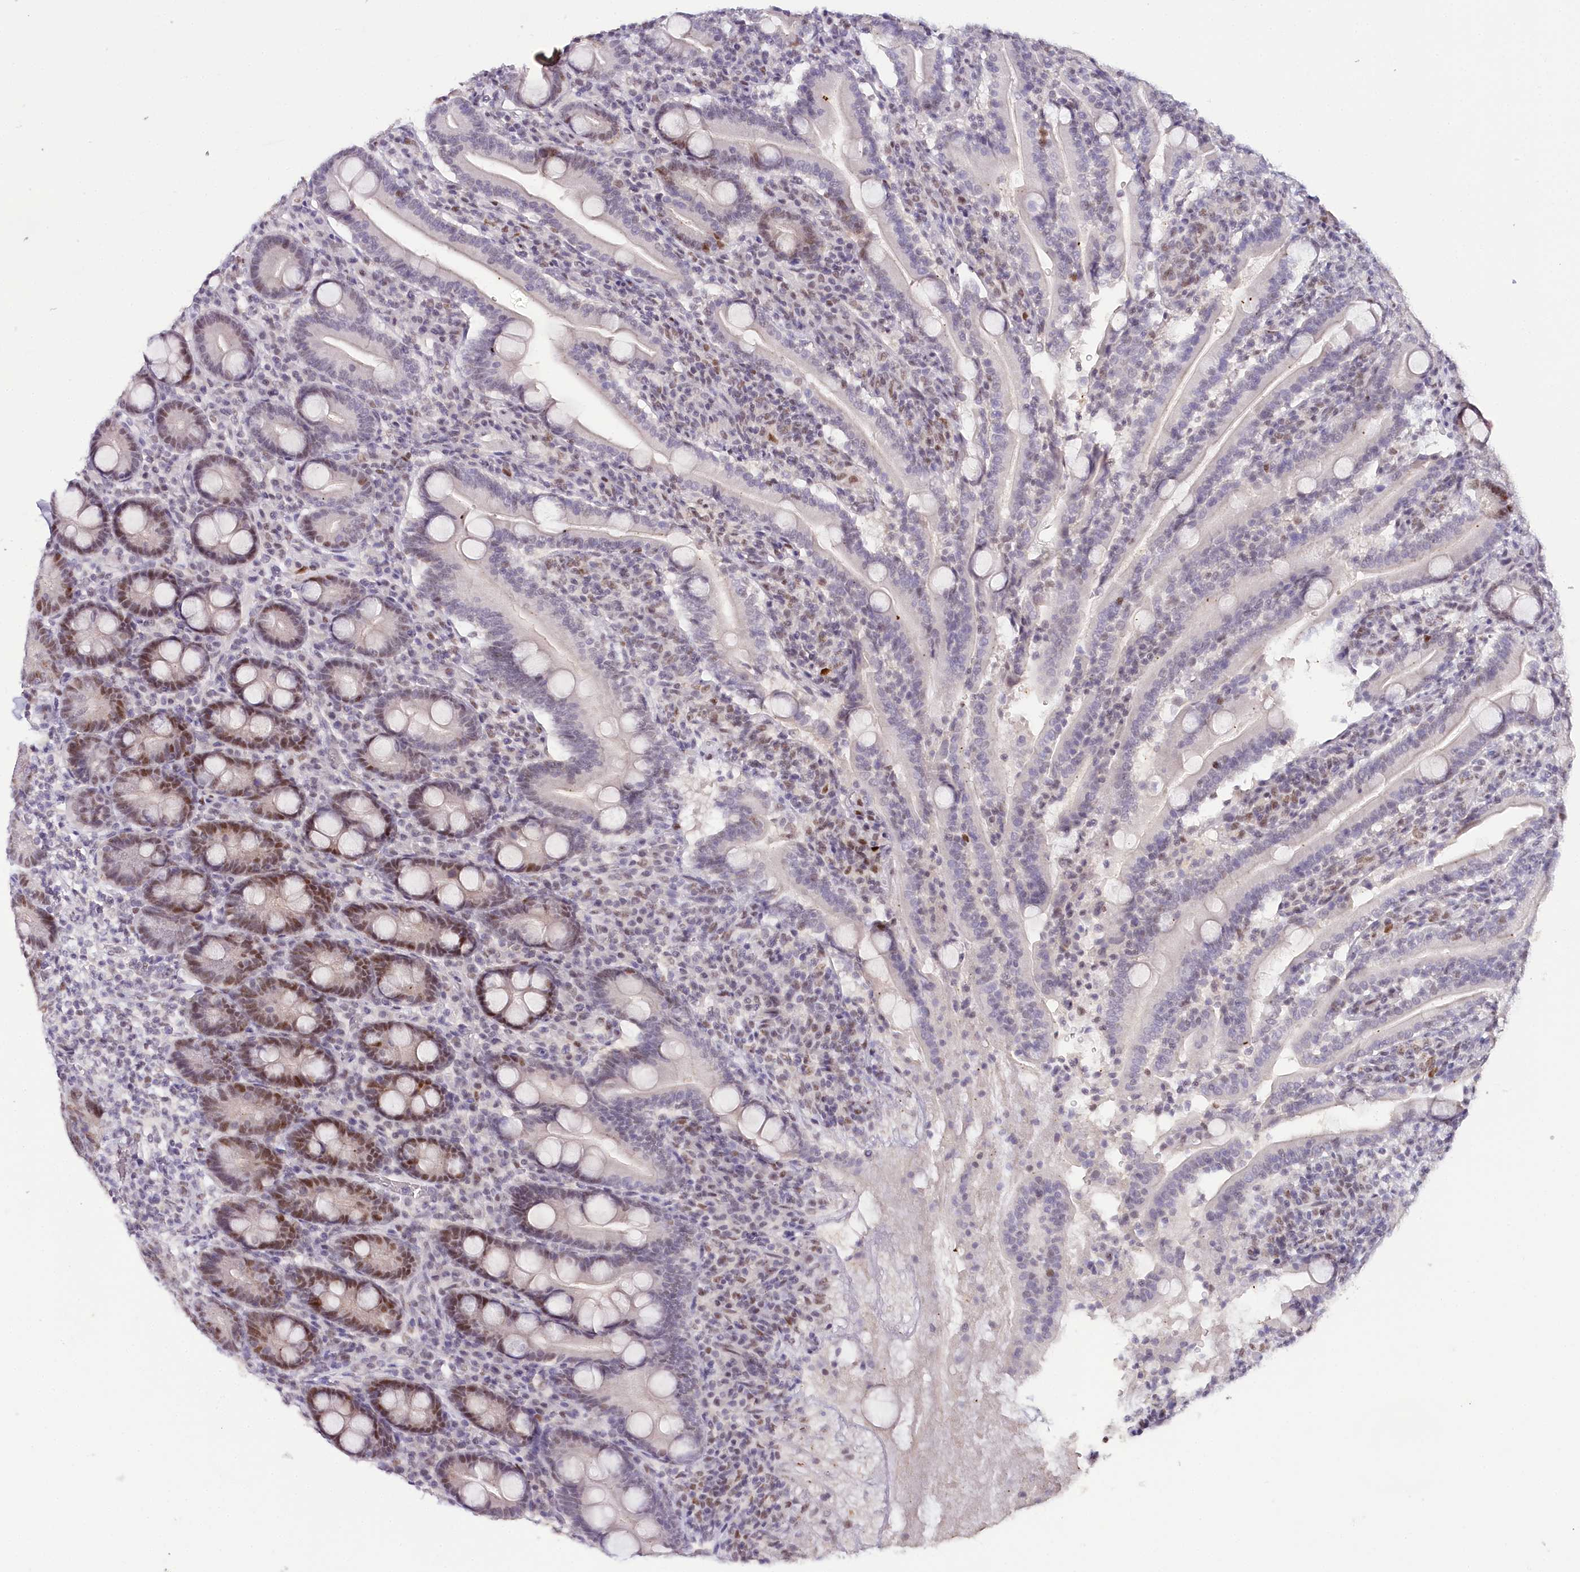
{"staining": {"intensity": "moderate", "quantity": "25%-75%", "location": "nuclear"}, "tissue": "duodenum", "cell_type": "Glandular cells", "image_type": "normal", "snomed": [{"axis": "morphology", "description": "Normal tissue, NOS"}, {"axis": "topography", "description": "Duodenum"}], "caption": "Duodenum was stained to show a protein in brown. There is medium levels of moderate nuclear positivity in approximately 25%-75% of glandular cells. (Stains: DAB (3,3'-diaminobenzidine) in brown, nuclei in blue, Microscopy: brightfield microscopy at high magnification).", "gene": "TP53", "patient": {"sex": "male", "age": 35}}